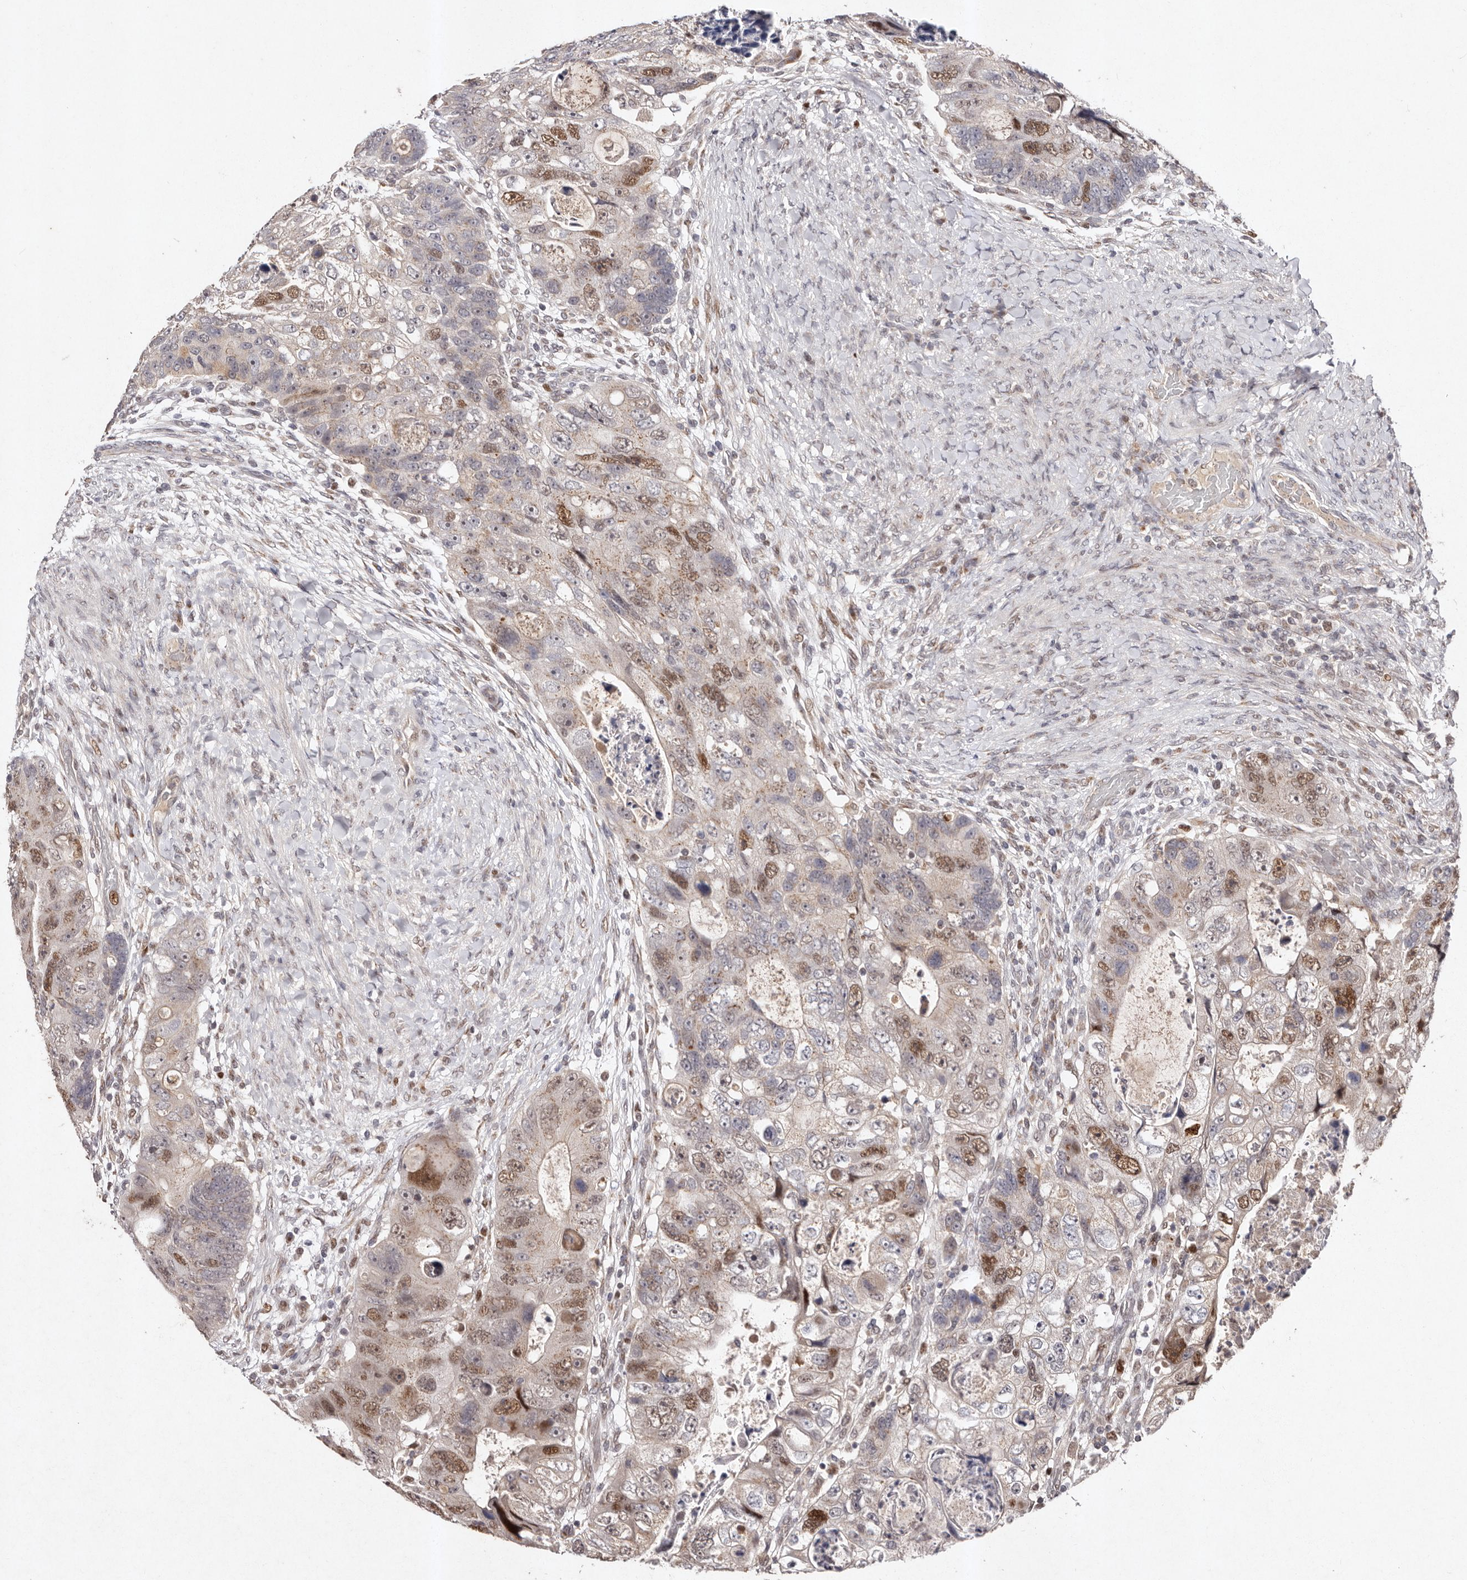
{"staining": {"intensity": "moderate", "quantity": "25%-75%", "location": "nuclear"}, "tissue": "colorectal cancer", "cell_type": "Tumor cells", "image_type": "cancer", "snomed": [{"axis": "morphology", "description": "Adenocarcinoma, NOS"}, {"axis": "topography", "description": "Rectum"}], "caption": "Colorectal adenocarcinoma stained with a brown dye demonstrates moderate nuclear positive staining in about 25%-75% of tumor cells.", "gene": "KLF7", "patient": {"sex": "male", "age": 59}}